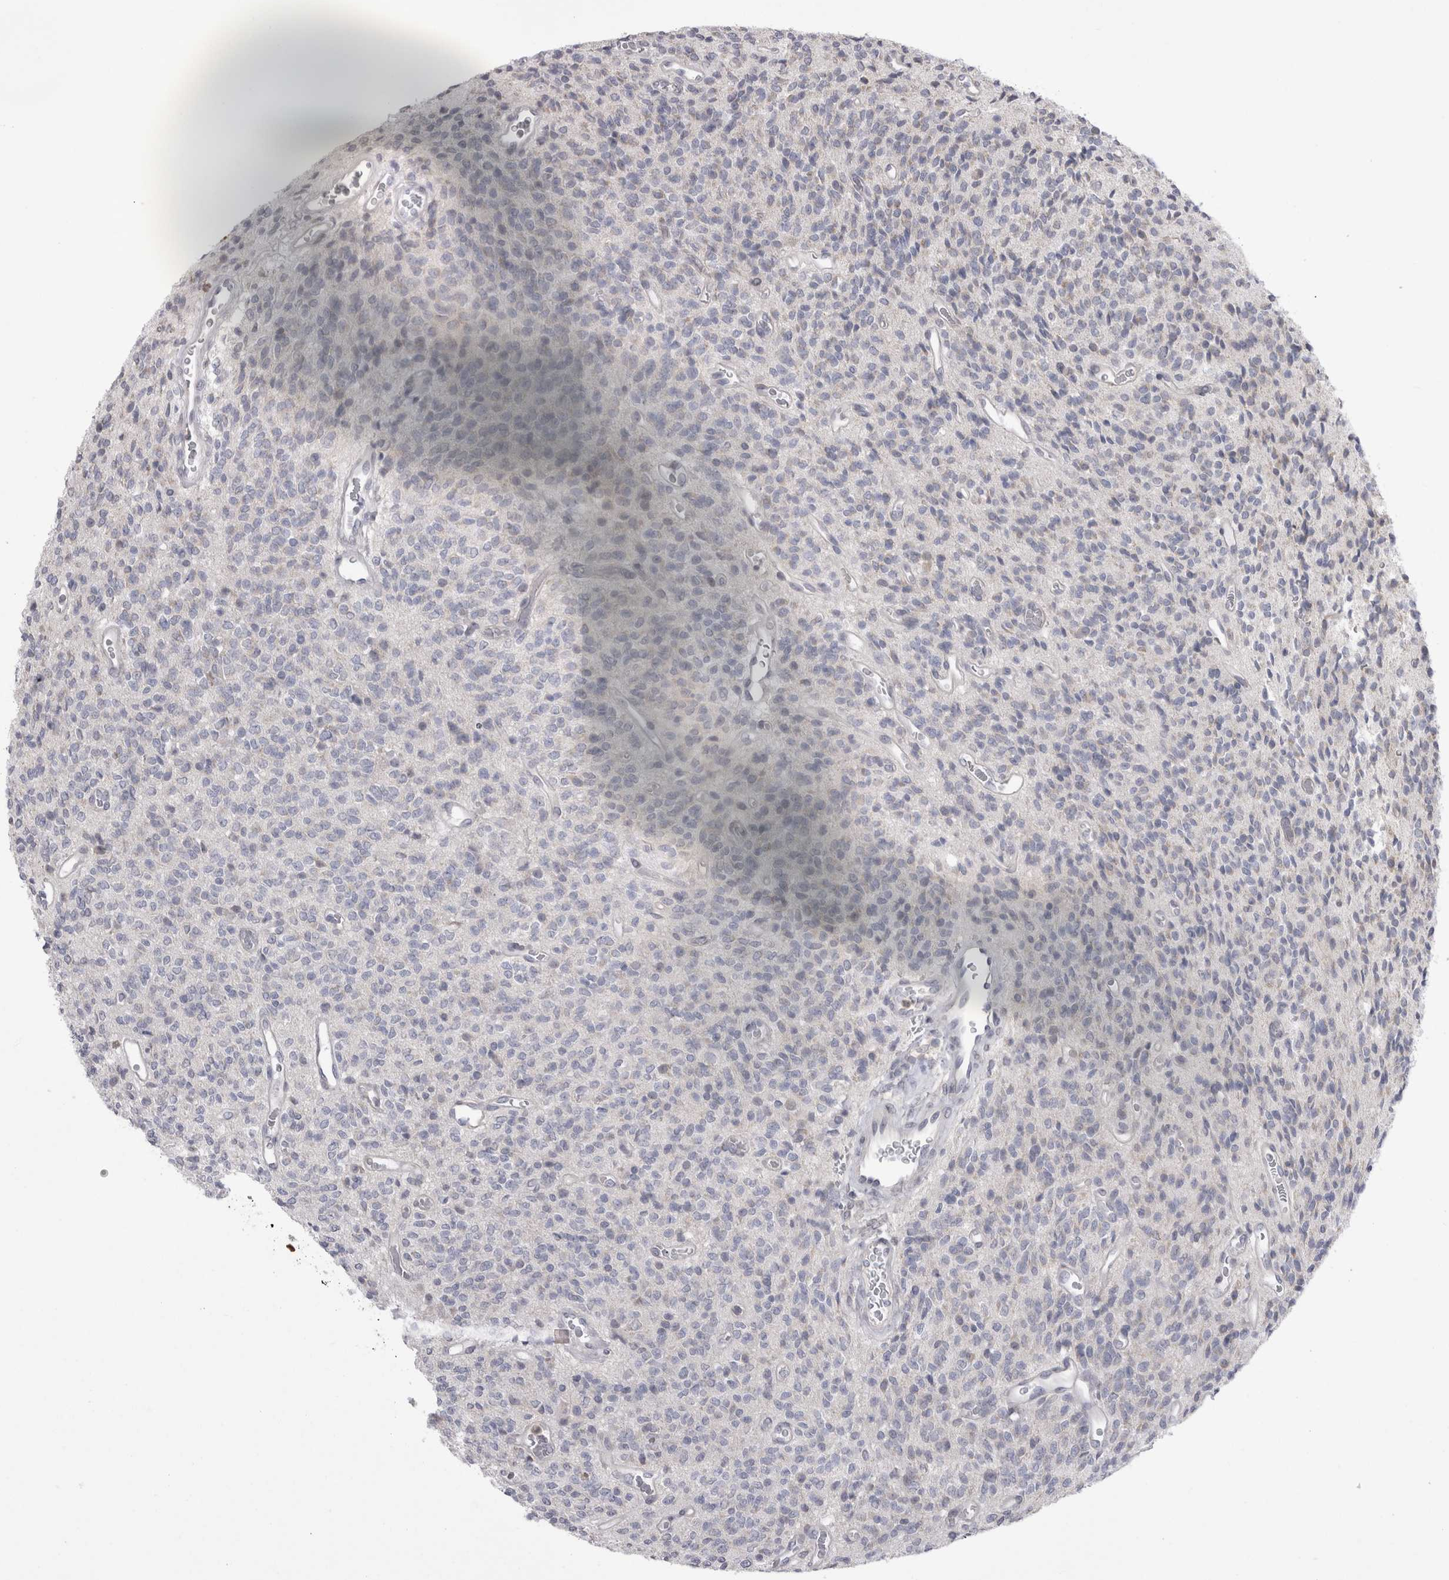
{"staining": {"intensity": "weak", "quantity": "<25%", "location": "cytoplasmic/membranous"}, "tissue": "glioma", "cell_type": "Tumor cells", "image_type": "cancer", "snomed": [{"axis": "morphology", "description": "Glioma, malignant, High grade"}, {"axis": "topography", "description": "Brain"}], "caption": "DAB (3,3'-diaminobenzidine) immunohistochemical staining of malignant glioma (high-grade) demonstrates no significant expression in tumor cells. The staining was performed using DAB (3,3'-diaminobenzidine) to visualize the protein expression in brown, while the nuclei were stained in blue with hematoxylin (Magnification: 20x).", "gene": "CHIC2", "patient": {"sex": "male", "age": 34}}